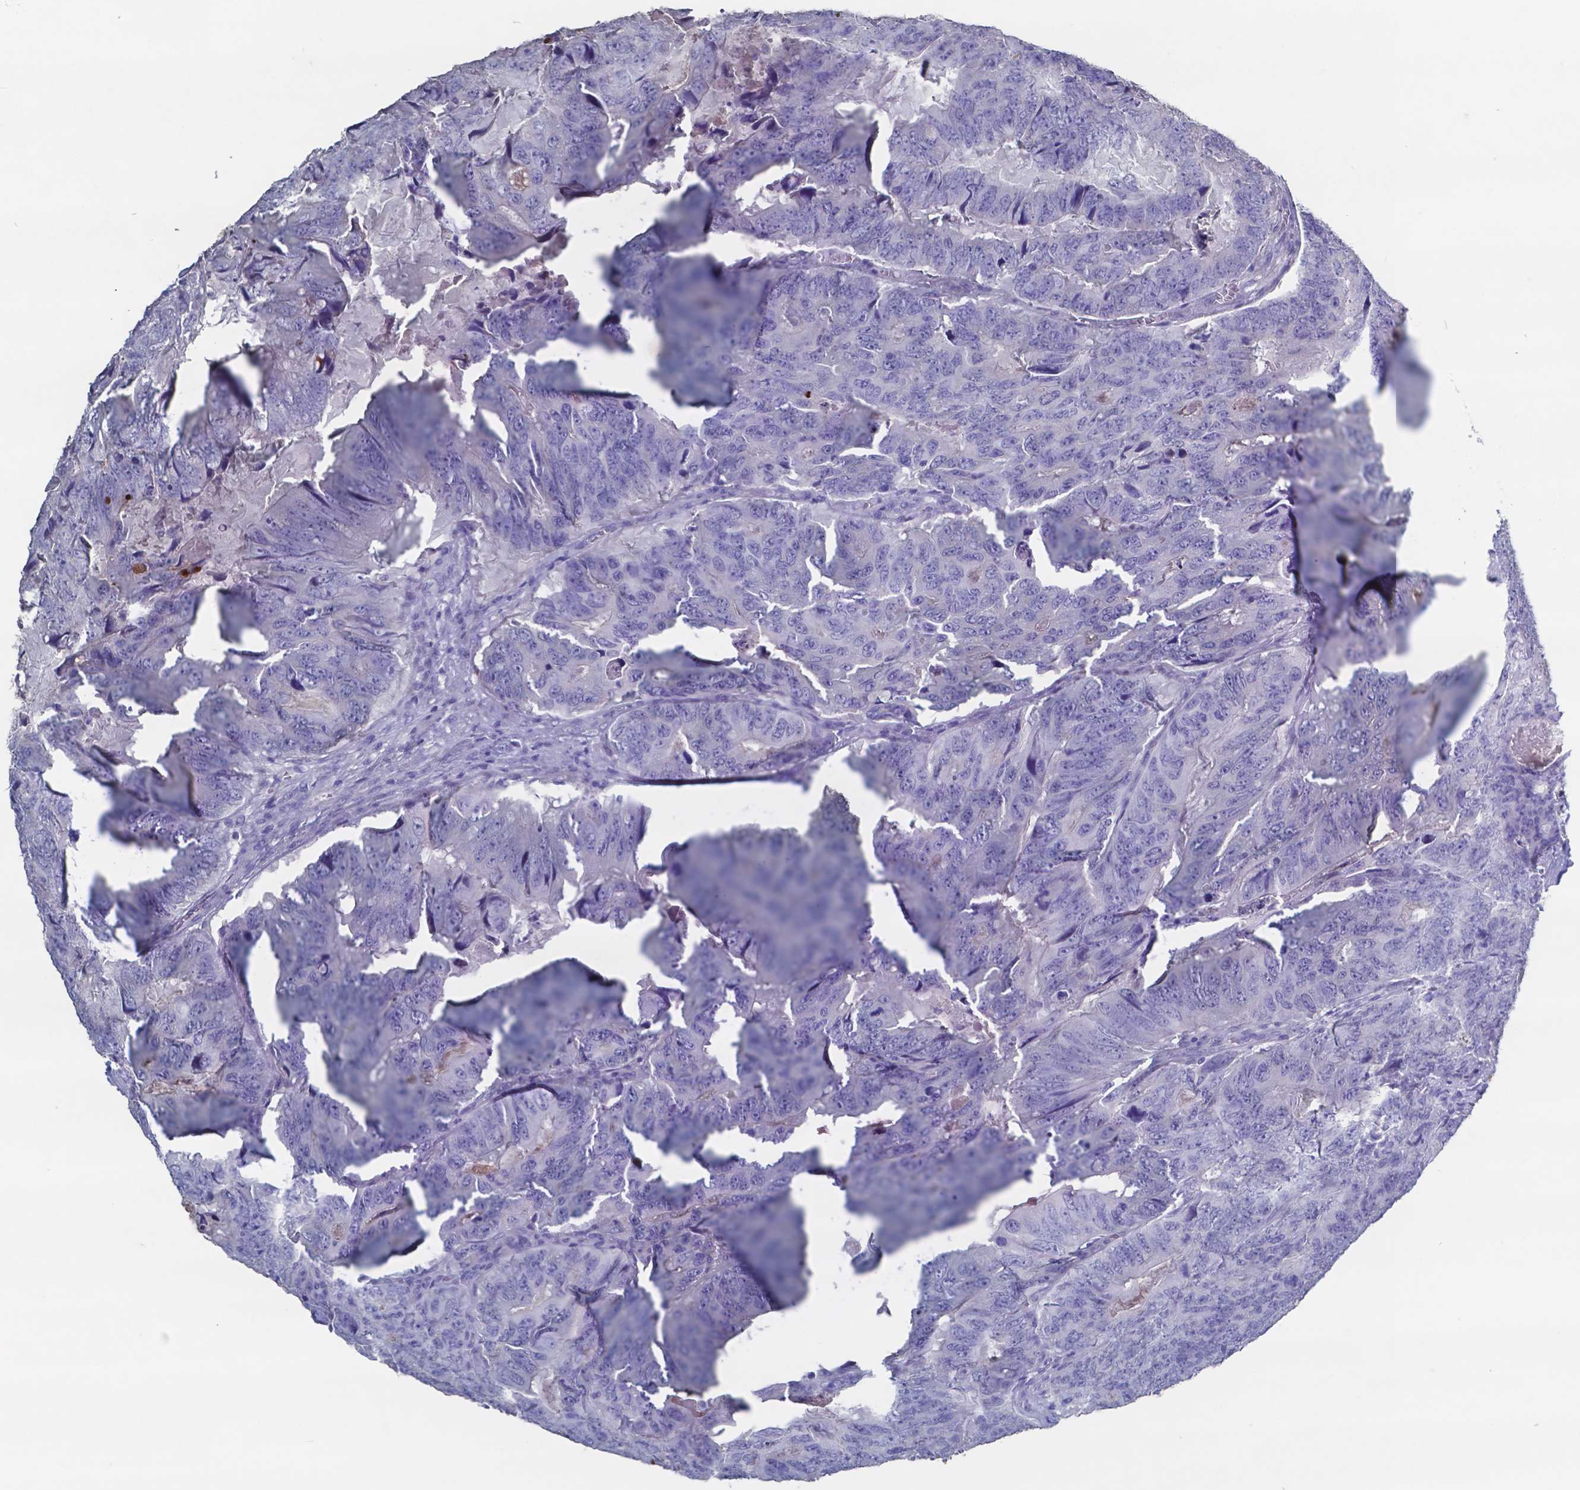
{"staining": {"intensity": "negative", "quantity": "none", "location": "none"}, "tissue": "colorectal cancer", "cell_type": "Tumor cells", "image_type": "cancer", "snomed": [{"axis": "morphology", "description": "Adenocarcinoma, NOS"}, {"axis": "topography", "description": "Colon"}], "caption": "An immunohistochemistry (IHC) image of colorectal adenocarcinoma is shown. There is no staining in tumor cells of colorectal adenocarcinoma.", "gene": "TTR", "patient": {"sex": "male", "age": 79}}